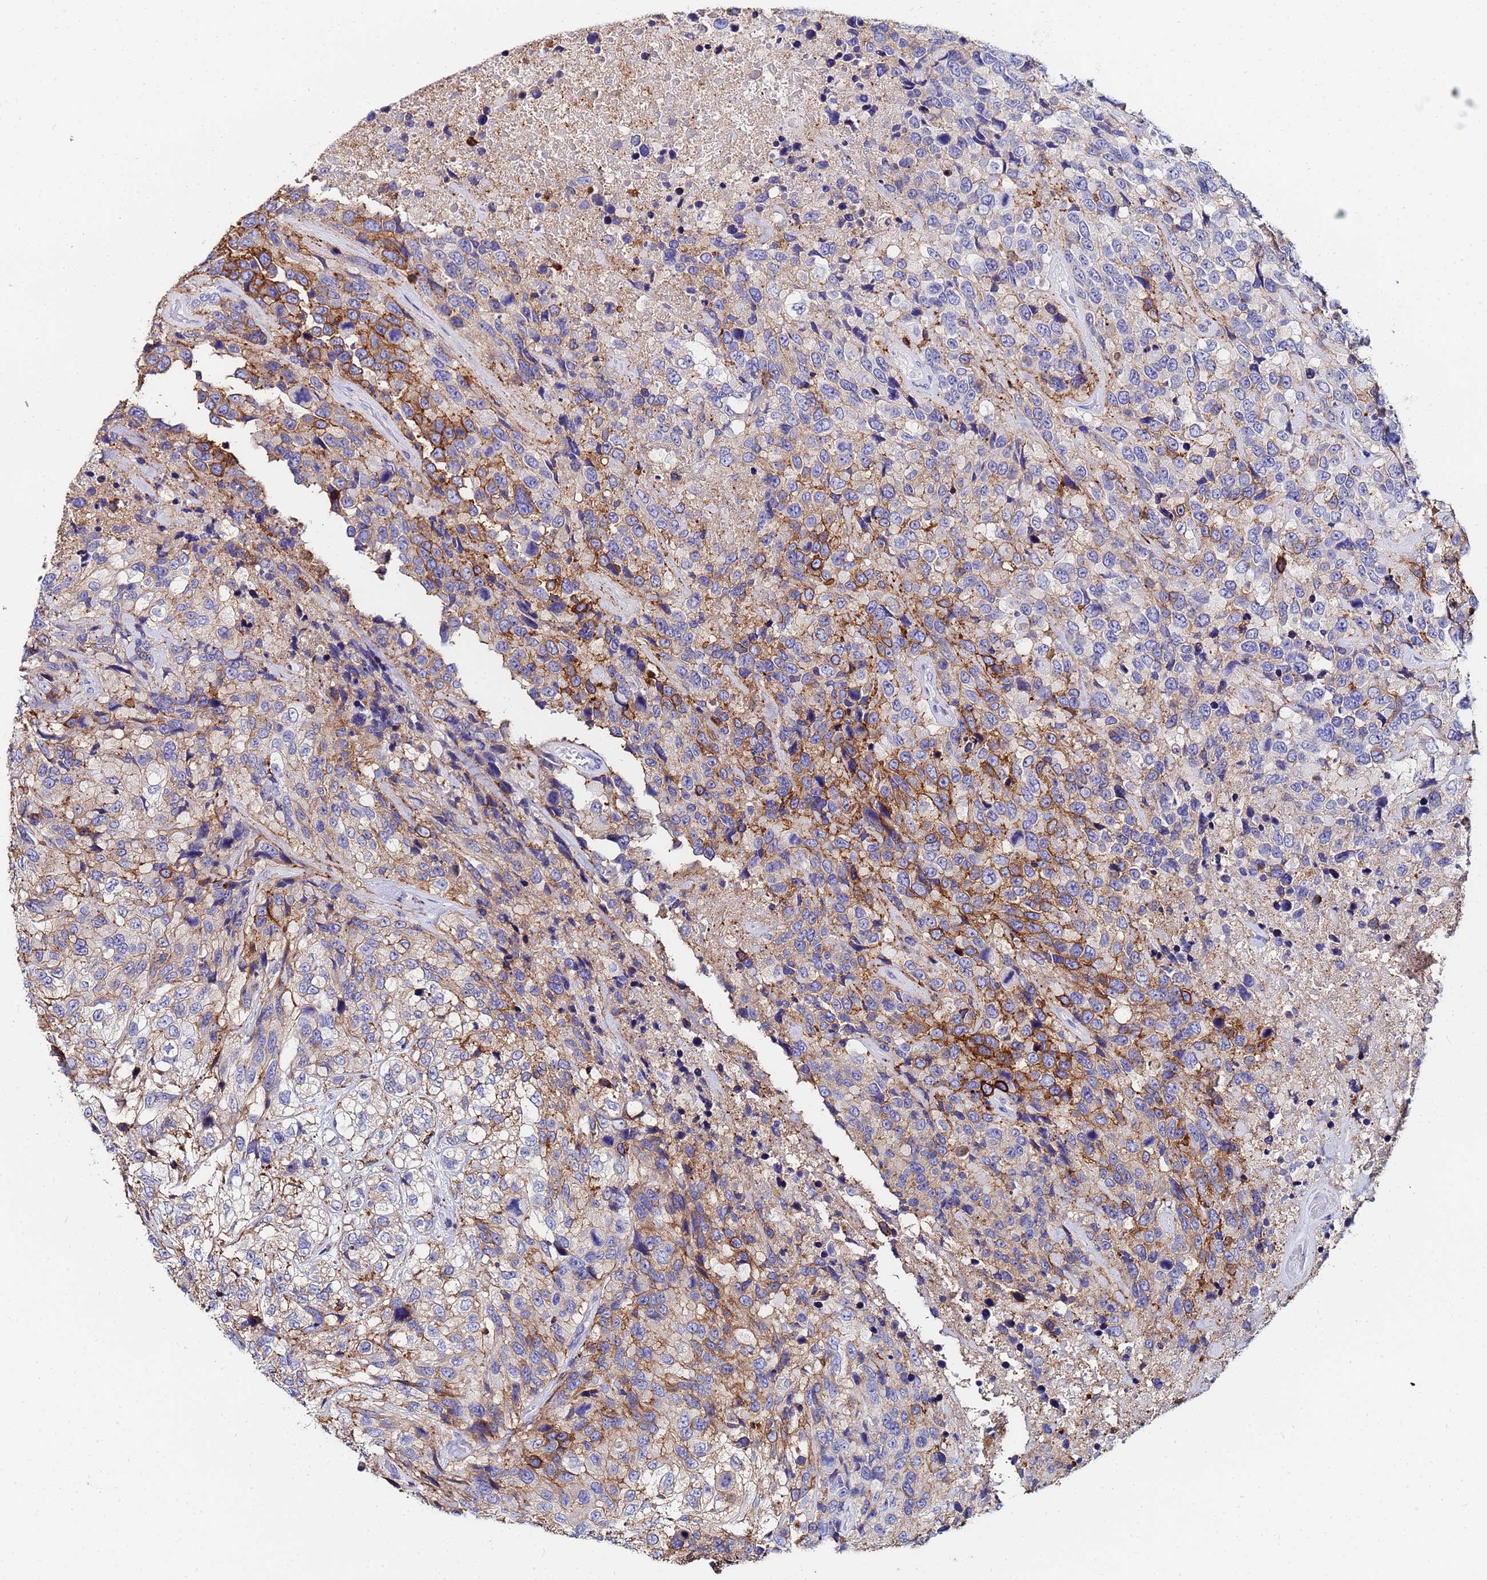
{"staining": {"intensity": "moderate", "quantity": "25%-75%", "location": "cytoplasmic/membranous"}, "tissue": "urothelial cancer", "cell_type": "Tumor cells", "image_type": "cancer", "snomed": [{"axis": "morphology", "description": "Urothelial carcinoma, High grade"}, {"axis": "topography", "description": "Urinary bladder"}], "caption": "Tumor cells show medium levels of moderate cytoplasmic/membranous positivity in approximately 25%-75% of cells in human urothelial cancer.", "gene": "BASP1", "patient": {"sex": "male", "age": 56}}